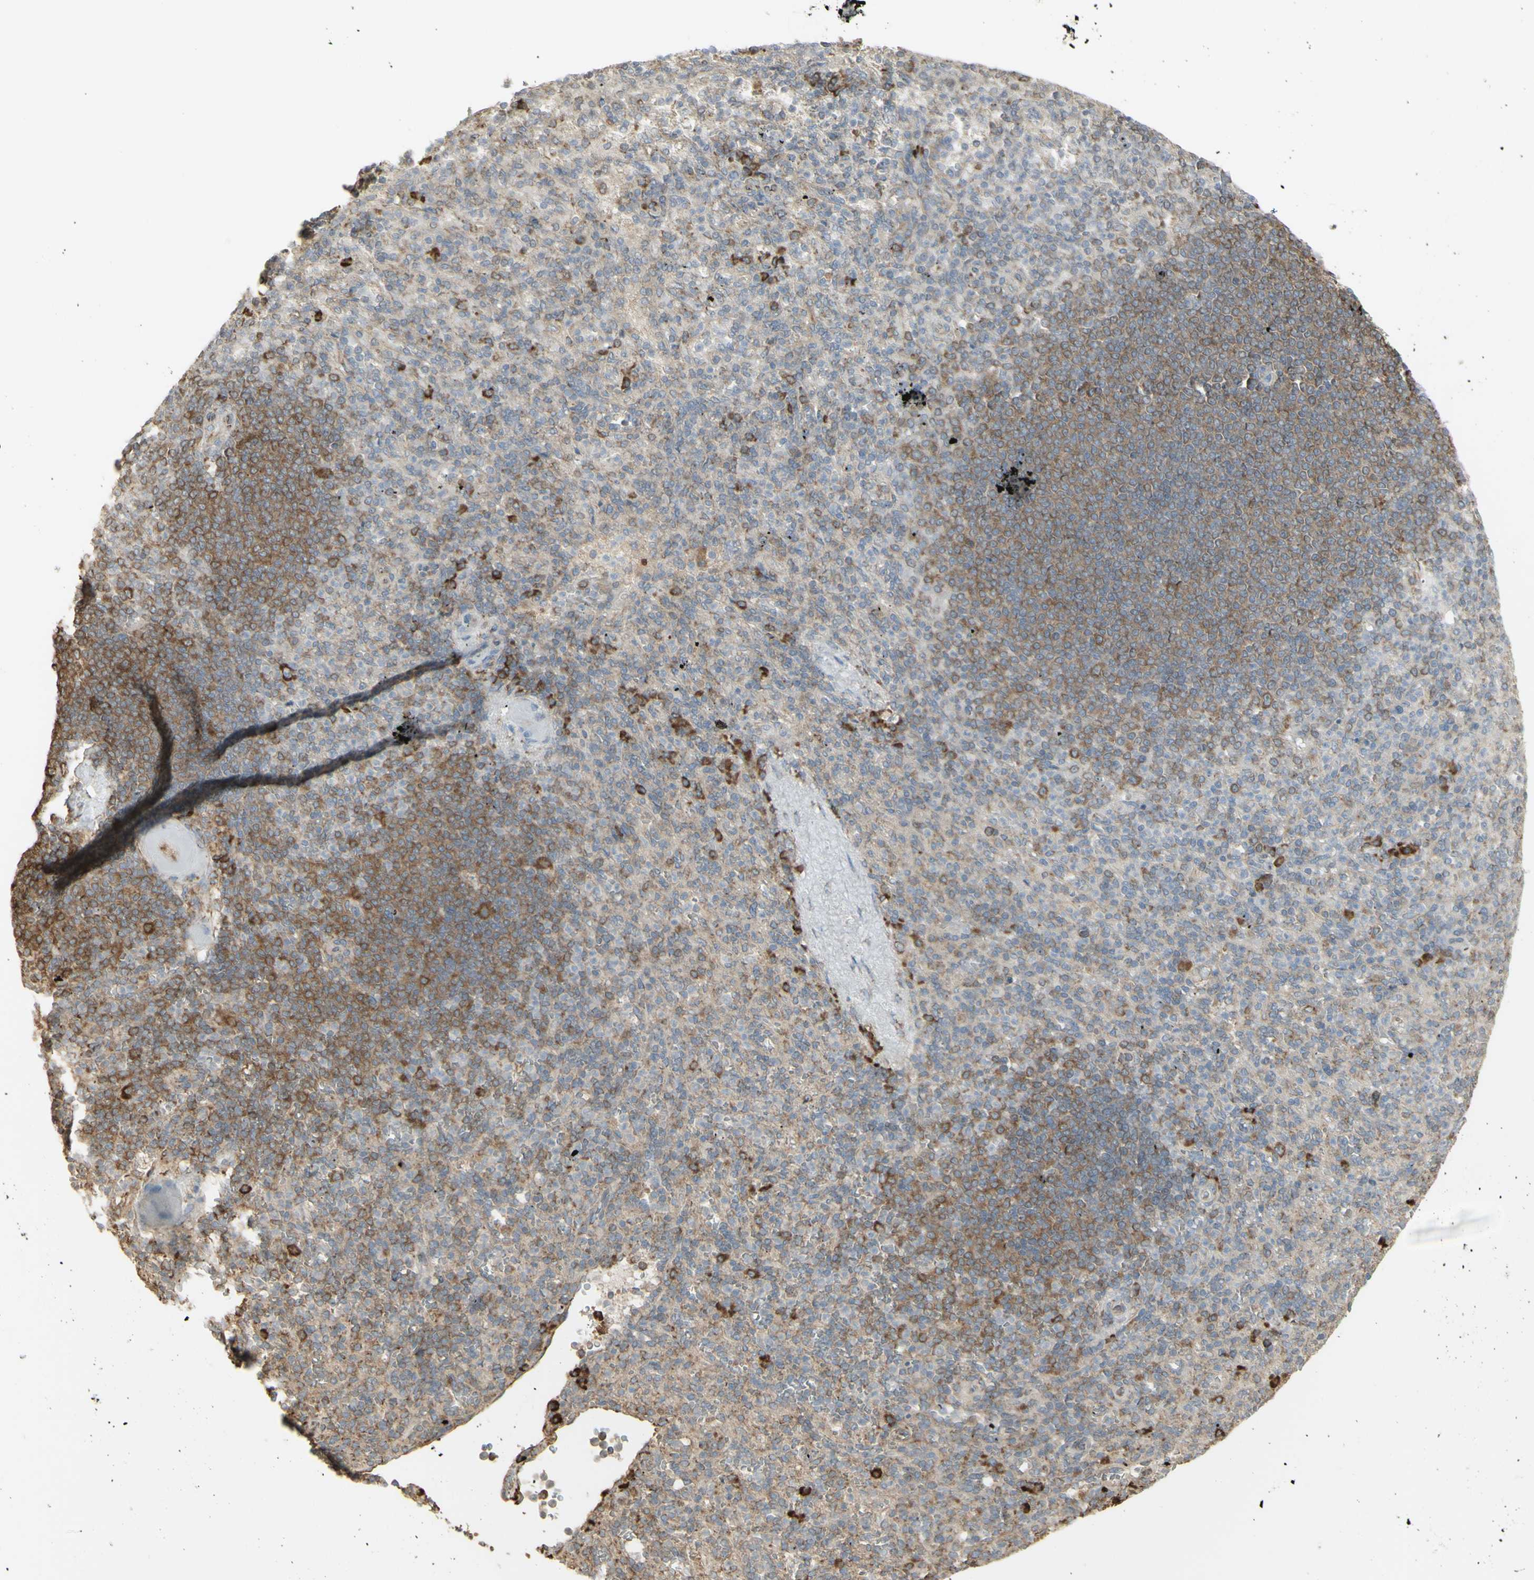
{"staining": {"intensity": "moderate", "quantity": "<25%", "location": "cytoplasmic/membranous"}, "tissue": "spleen", "cell_type": "Cells in red pulp", "image_type": "normal", "snomed": [{"axis": "morphology", "description": "Normal tissue, NOS"}, {"axis": "topography", "description": "Spleen"}], "caption": "Immunohistochemical staining of unremarkable human spleen exhibits low levels of moderate cytoplasmic/membranous staining in approximately <25% of cells in red pulp. (brown staining indicates protein expression, while blue staining denotes nuclei).", "gene": "EEF1B2", "patient": {"sex": "female", "age": 74}}